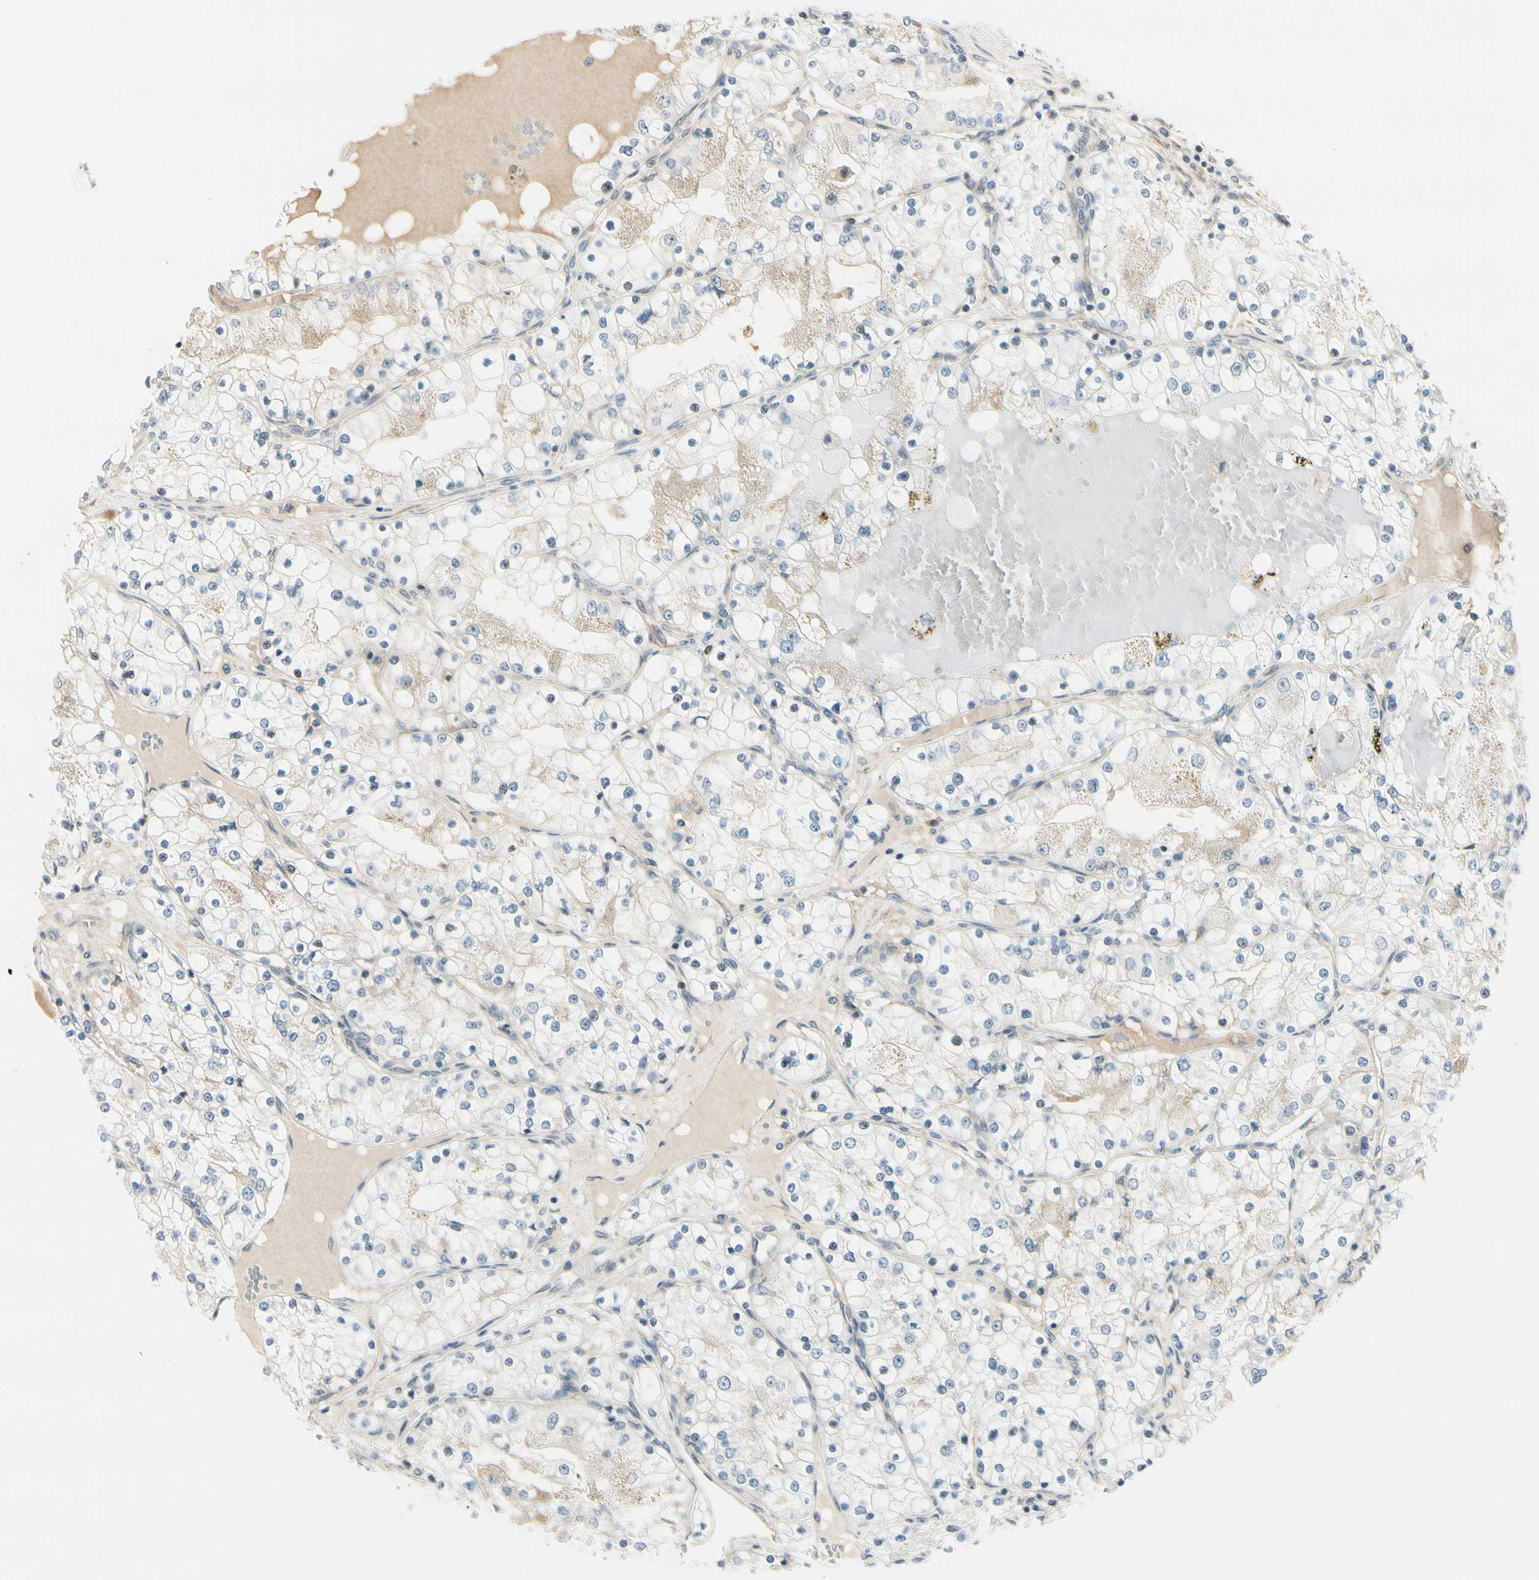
{"staining": {"intensity": "weak", "quantity": "<25%", "location": "cytoplasmic/membranous"}, "tissue": "renal cancer", "cell_type": "Tumor cells", "image_type": "cancer", "snomed": [{"axis": "morphology", "description": "Adenocarcinoma, NOS"}, {"axis": "topography", "description": "Kidney"}], "caption": "Image shows no significant protein staining in tumor cells of renal cancer (adenocarcinoma).", "gene": "MANSC1", "patient": {"sex": "male", "age": 68}}